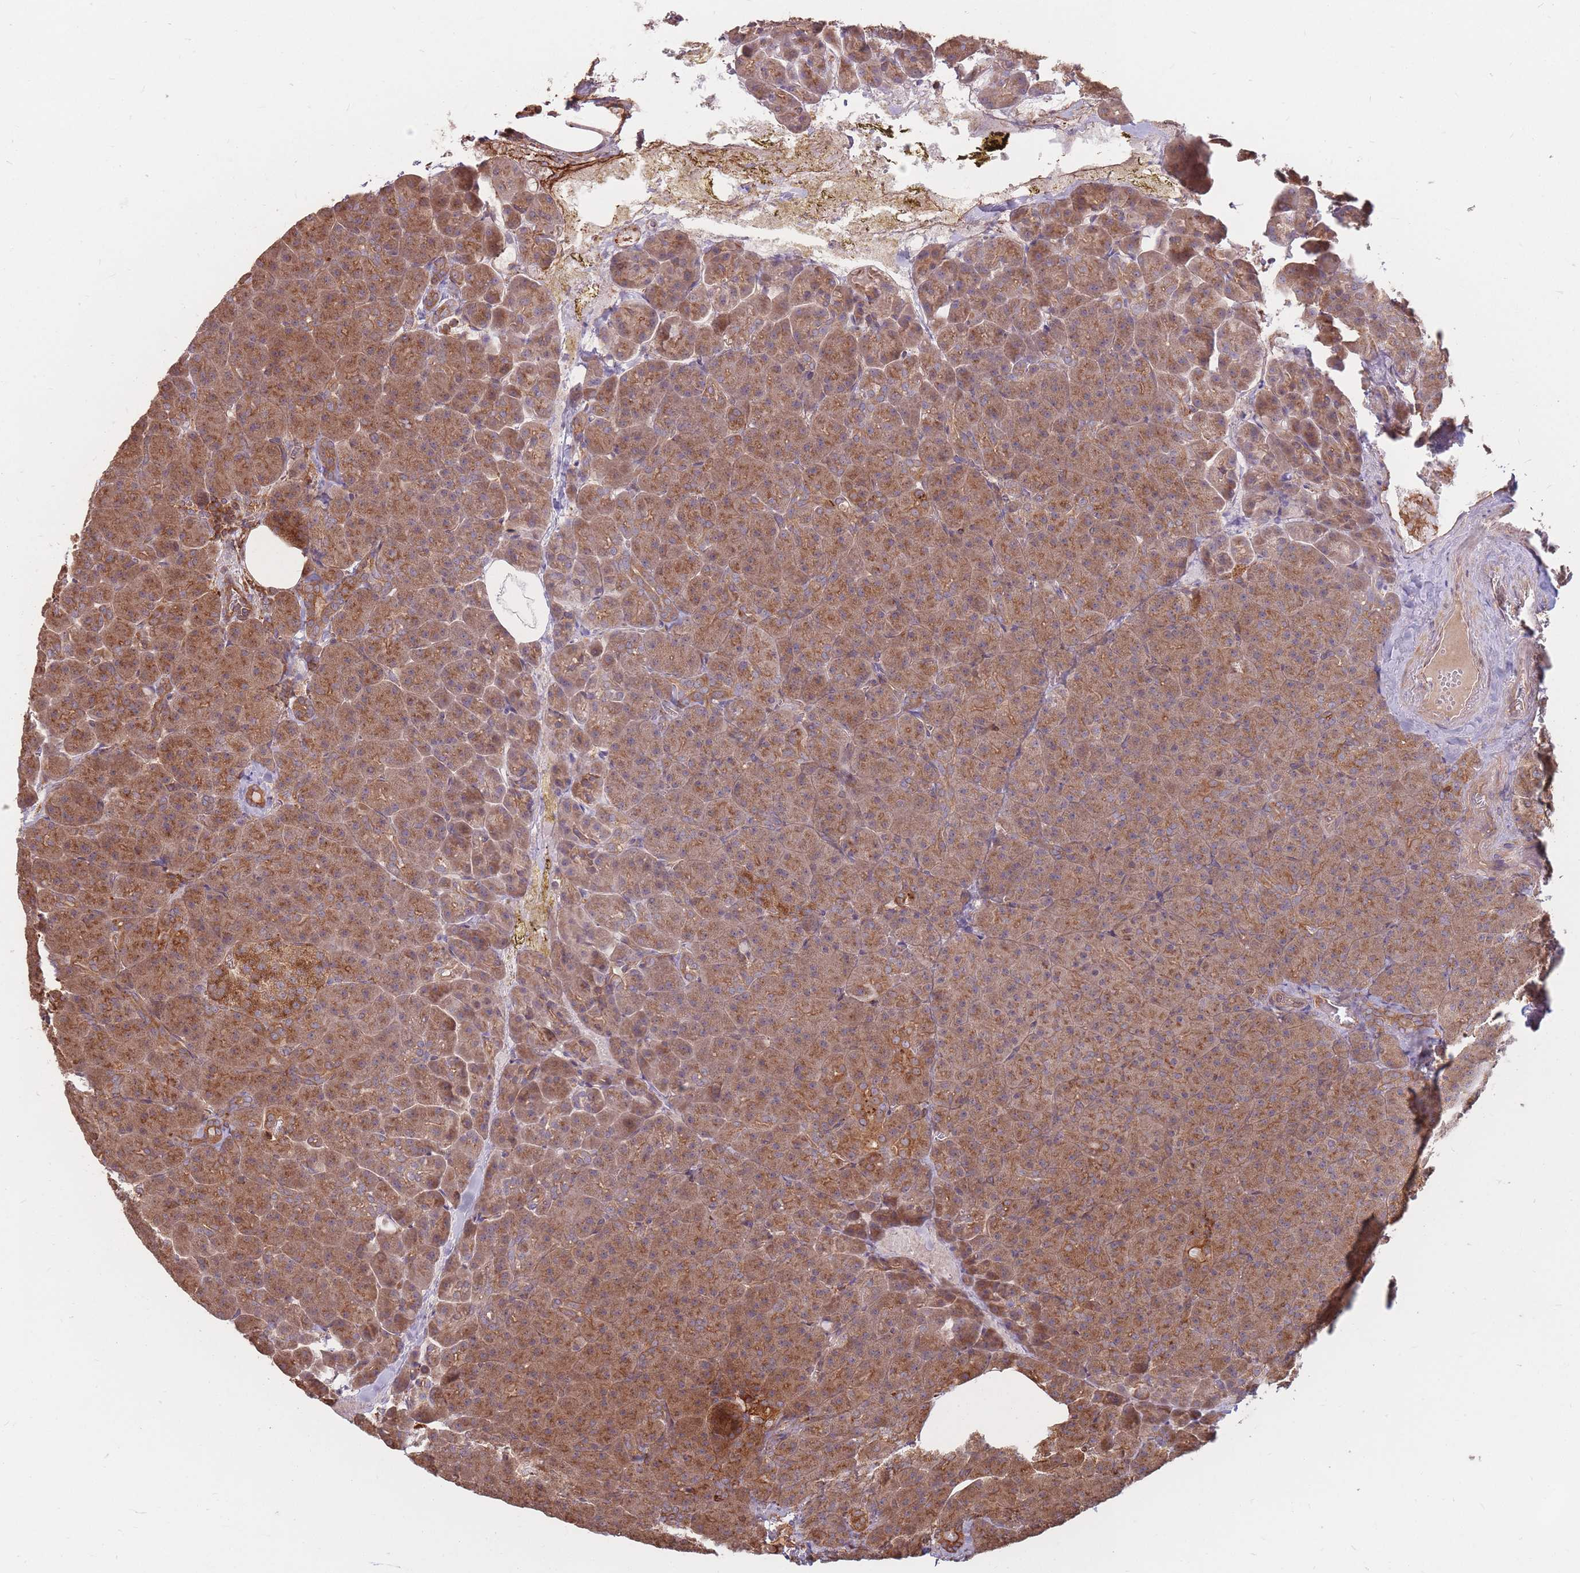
{"staining": {"intensity": "moderate", "quantity": ">75%", "location": "cytoplasmic/membranous"}, "tissue": "pancreas", "cell_type": "Exocrine glandular cells", "image_type": "normal", "snomed": [{"axis": "morphology", "description": "Normal tissue, NOS"}, {"axis": "topography", "description": "Pancreas"}], "caption": "Pancreas stained for a protein exhibits moderate cytoplasmic/membranous positivity in exocrine glandular cells. The staining was performed using DAB, with brown indicating positive protein expression. Nuclei are stained blue with hematoxylin.", "gene": "RASSF2", "patient": {"sex": "female", "age": 74}}